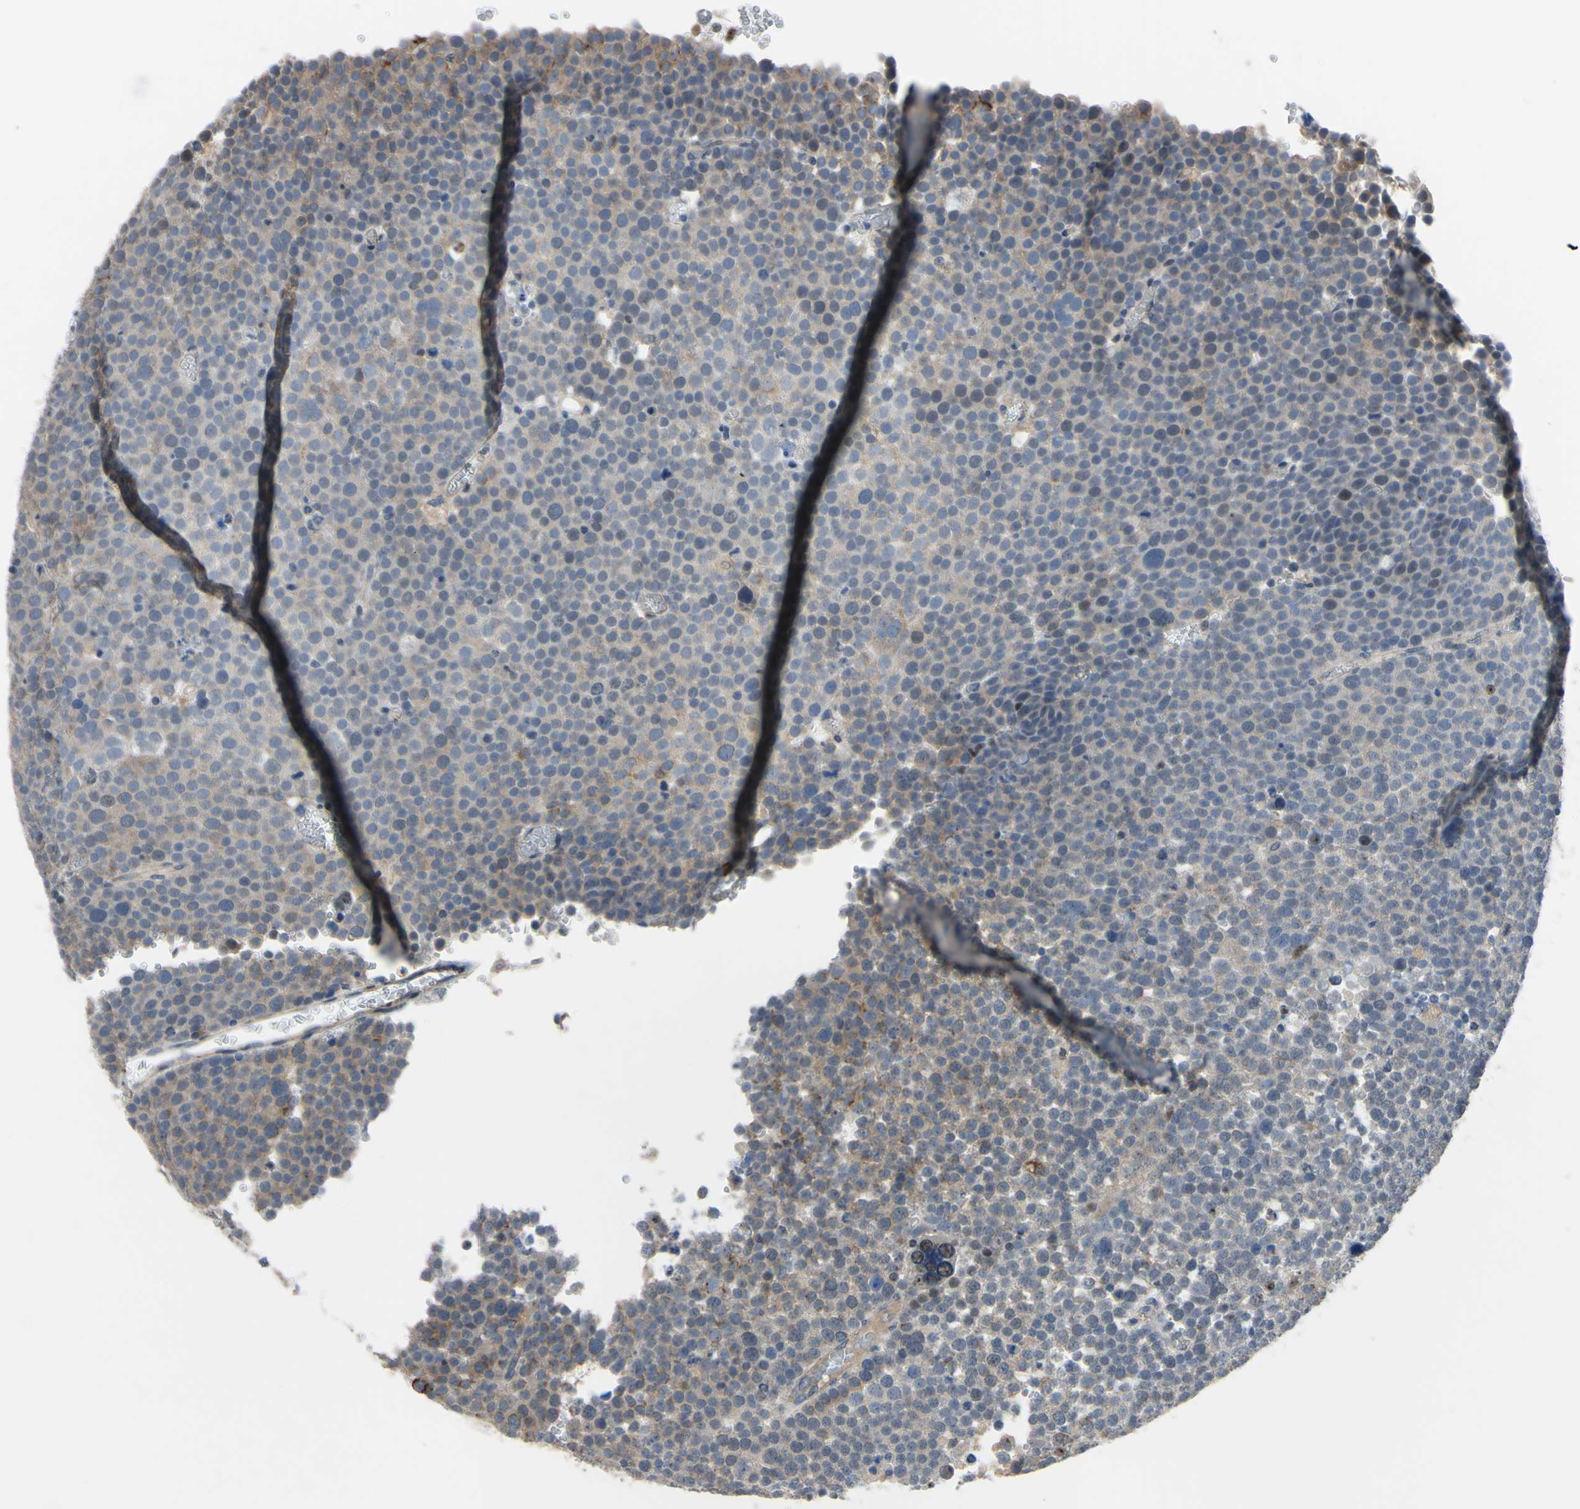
{"staining": {"intensity": "weak", "quantity": "25%-75%", "location": "cytoplasmic/membranous"}, "tissue": "testis cancer", "cell_type": "Tumor cells", "image_type": "cancer", "snomed": [{"axis": "morphology", "description": "Seminoma, NOS"}, {"axis": "topography", "description": "Testis"}], "caption": "Brown immunohistochemical staining in seminoma (testis) reveals weak cytoplasmic/membranous expression in approximately 25%-75% of tumor cells.", "gene": "LHX9", "patient": {"sex": "male", "age": 71}}